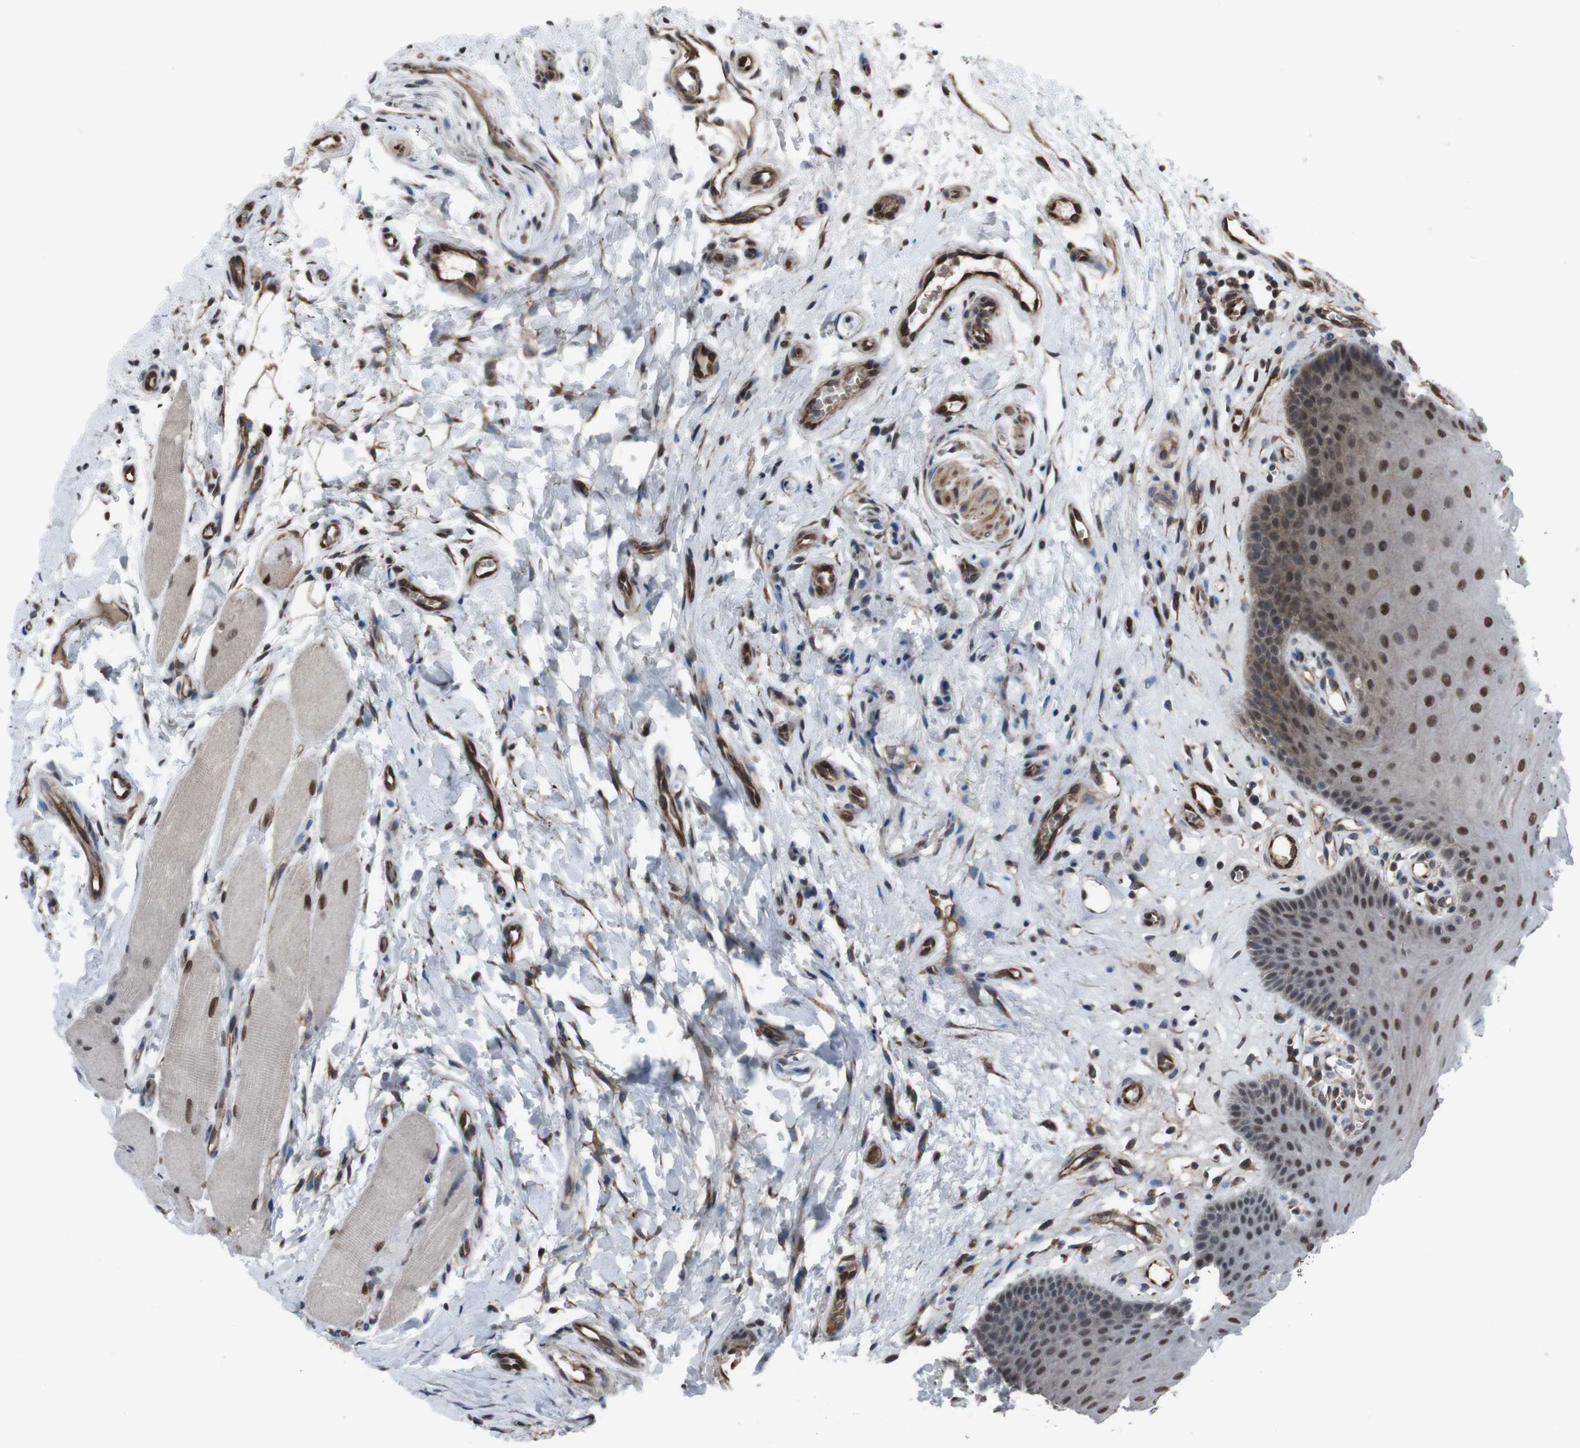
{"staining": {"intensity": "strong", "quantity": "25%-75%", "location": "nuclear"}, "tissue": "oral mucosa", "cell_type": "Squamous epithelial cells", "image_type": "normal", "snomed": [{"axis": "morphology", "description": "Normal tissue, NOS"}, {"axis": "topography", "description": "Skeletal muscle"}, {"axis": "topography", "description": "Oral tissue"}], "caption": "A histopathology image of human oral mucosa stained for a protein shows strong nuclear brown staining in squamous epithelial cells. Using DAB (brown) and hematoxylin (blue) stains, captured at high magnification using brightfield microscopy.", "gene": "SS18L1", "patient": {"sex": "male", "age": 58}}